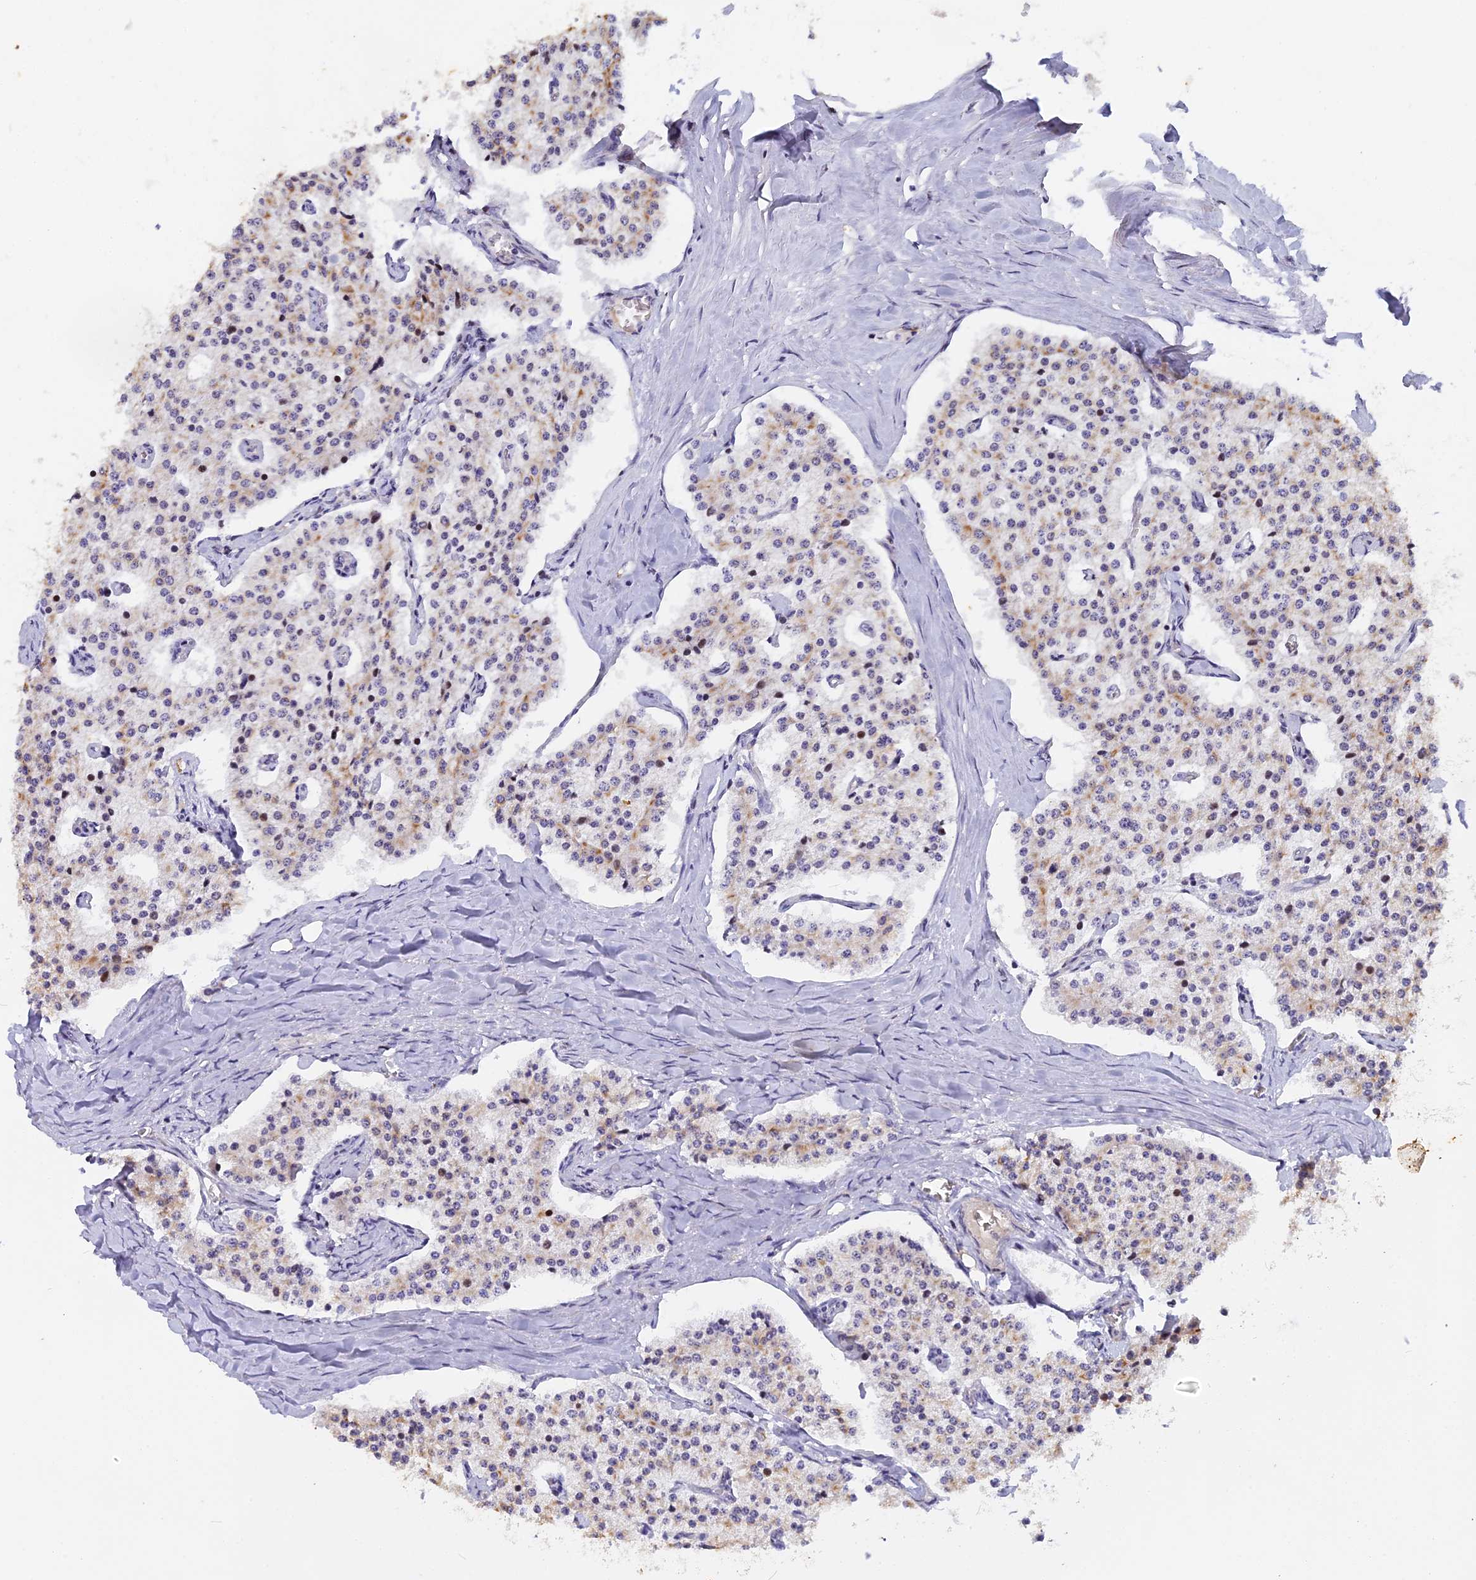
{"staining": {"intensity": "weak", "quantity": "<25%", "location": "cytoplasmic/membranous"}, "tissue": "carcinoid", "cell_type": "Tumor cells", "image_type": "cancer", "snomed": [{"axis": "morphology", "description": "Carcinoid, malignant, NOS"}, {"axis": "topography", "description": "Colon"}], "caption": "A histopathology image of human carcinoid (malignant) is negative for staining in tumor cells.", "gene": "ANKRD34B", "patient": {"sex": "female", "age": 52}}